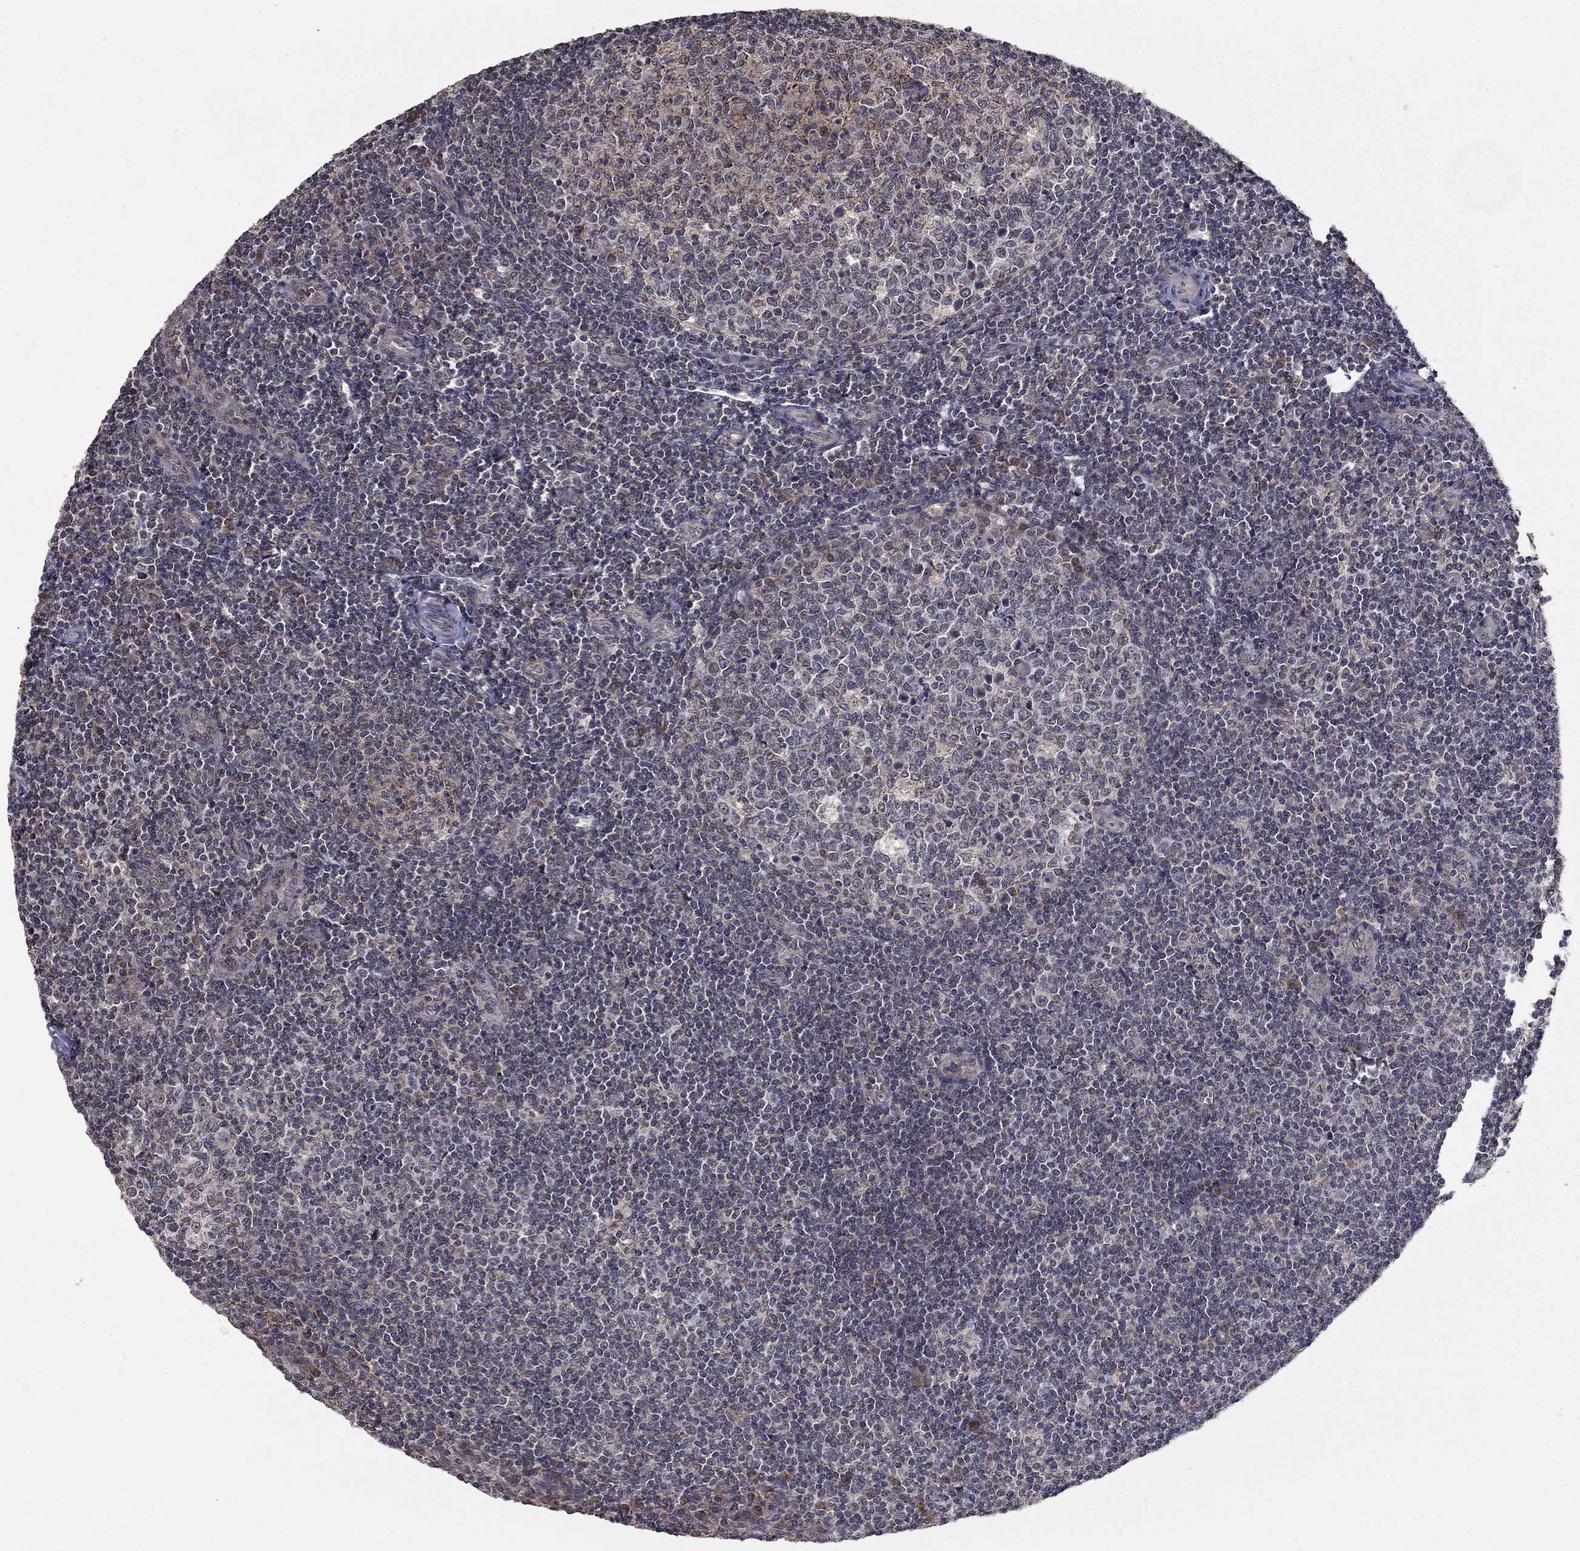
{"staining": {"intensity": "negative", "quantity": "none", "location": "none"}, "tissue": "tonsil", "cell_type": "Germinal center cells", "image_type": "normal", "snomed": [{"axis": "morphology", "description": "Normal tissue, NOS"}, {"axis": "topography", "description": "Tonsil"}], "caption": "DAB immunohistochemical staining of unremarkable human tonsil demonstrates no significant positivity in germinal center cells. (DAB immunohistochemistry (IHC) with hematoxylin counter stain).", "gene": "SLC2A13", "patient": {"sex": "female", "age": 13}}